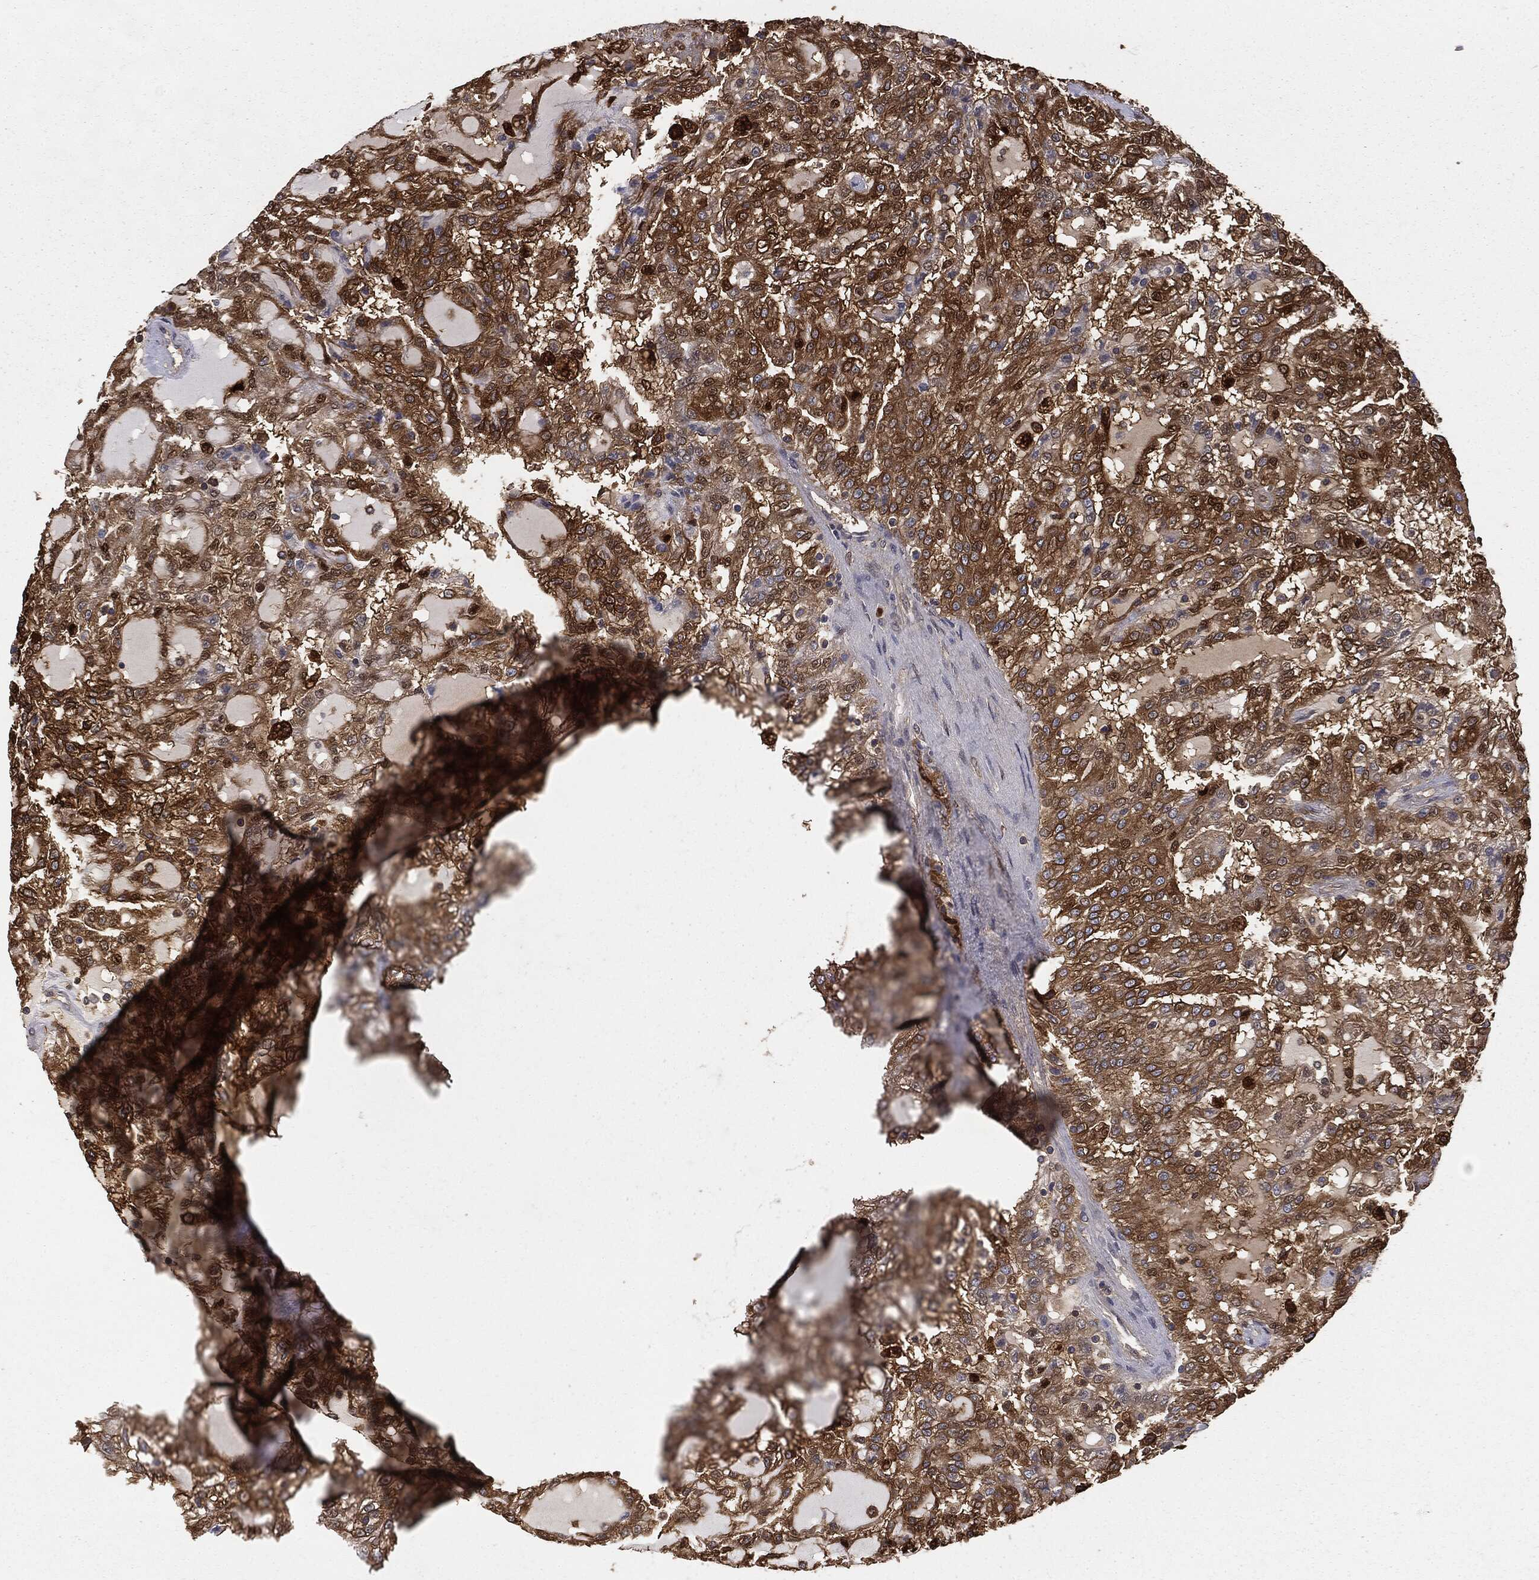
{"staining": {"intensity": "moderate", "quantity": ">75%", "location": "cytoplasmic/membranous"}, "tissue": "renal cancer", "cell_type": "Tumor cells", "image_type": "cancer", "snomed": [{"axis": "morphology", "description": "Adenocarcinoma, NOS"}, {"axis": "topography", "description": "Kidney"}], "caption": "This photomicrograph shows immunohistochemistry staining of human renal adenocarcinoma, with medium moderate cytoplasmic/membranous positivity in approximately >75% of tumor cells.", "gene": "GNB5", "patient": {"sex": "male", "age": 63}}